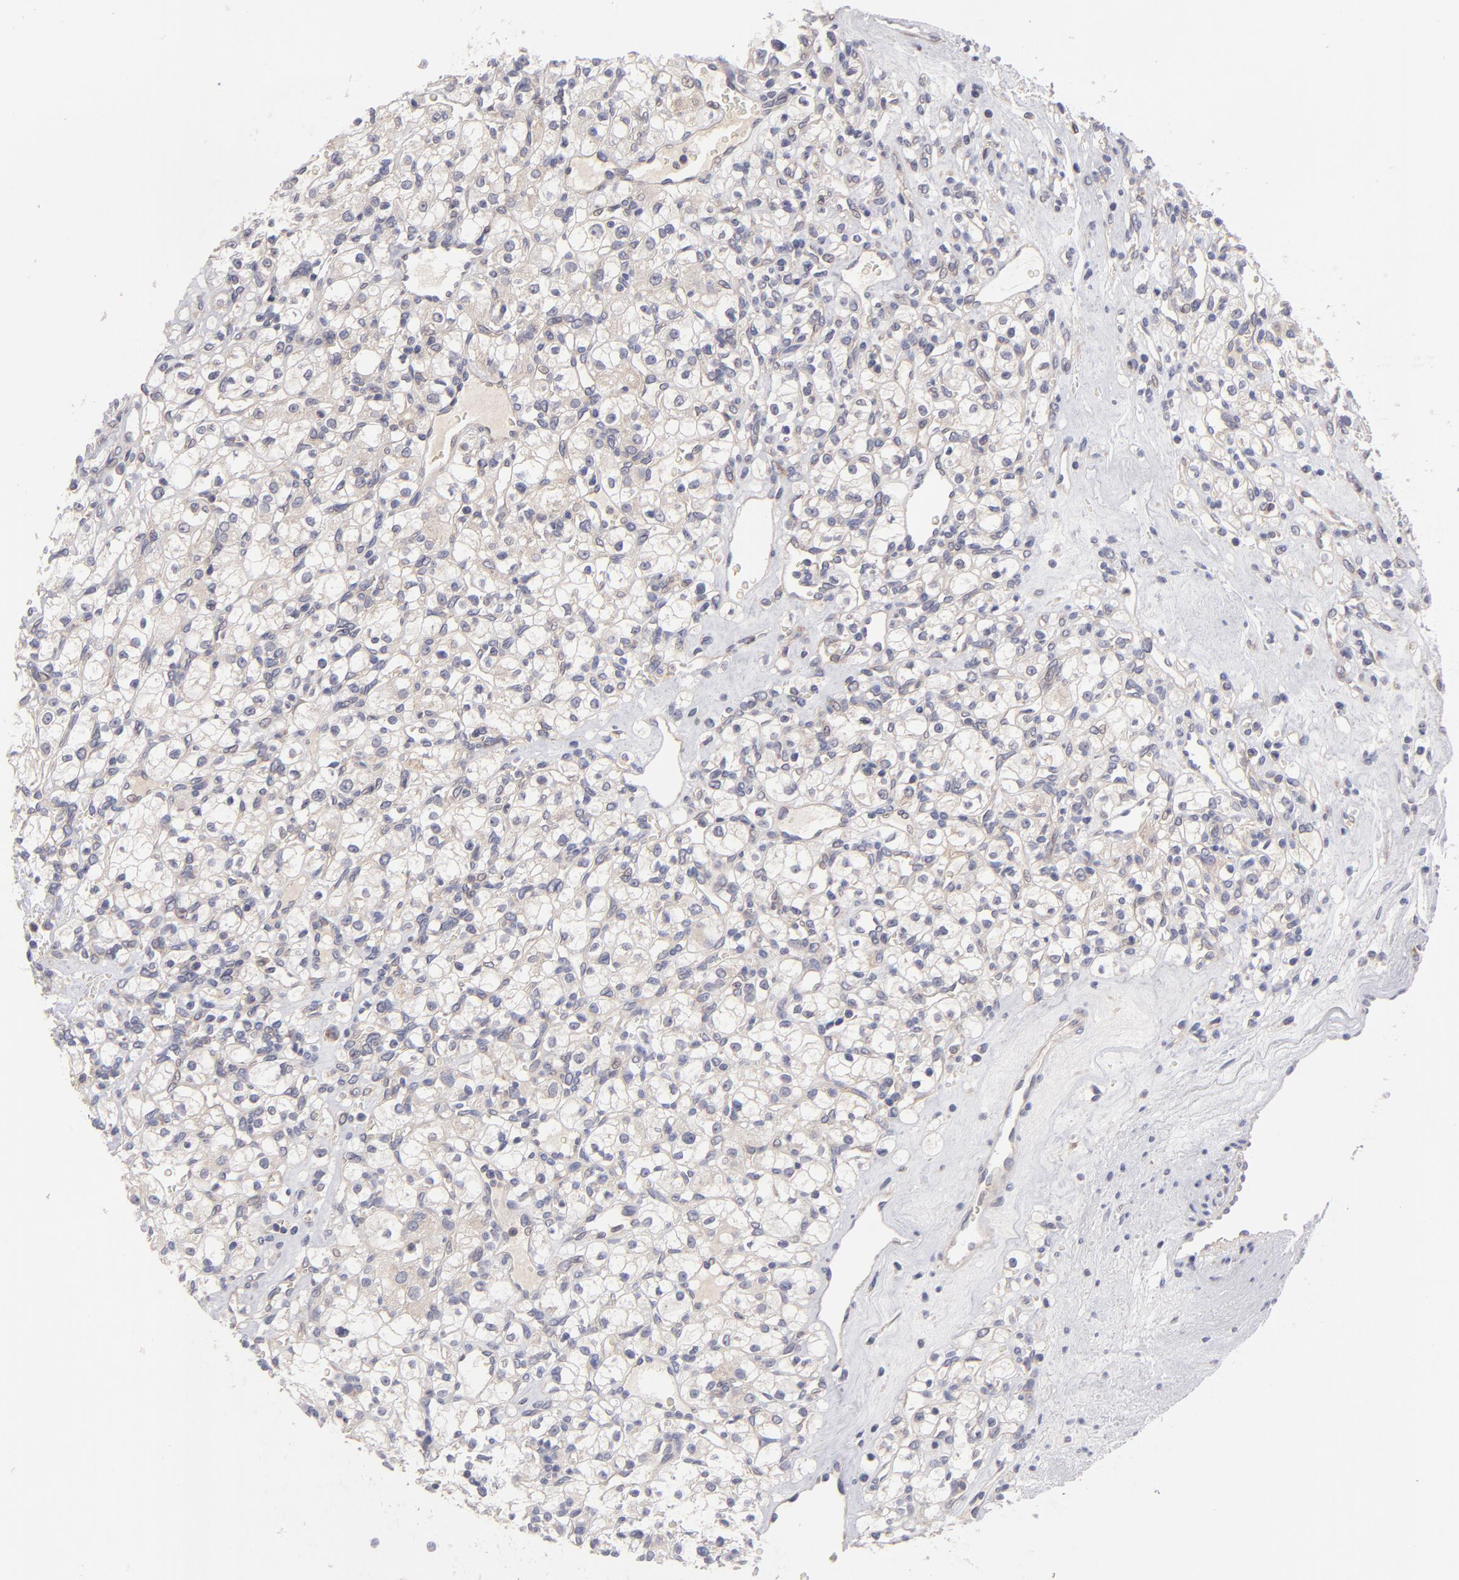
{"staining": {"intensity": "weak", "quantity": ">75%", "location": "cytoplasmic/membranous"}, "tissue": "renal cancer", "cell_type": "Tumor cells", "image_type": "cancer", "snomed": [{"axis": "morphology", "description": "Adenocarcinoma, NOS"}, {"axis": "topography", "description": "Kidney"}], "caption": "This is a micrograph of IHC staining of renal cancer (adenocarcinoma), which shows weak staining in the cytoplasmic/membranous of tumor cells.", "gene": "HCCS", "patient": {"sex": "female", "age": 62}}